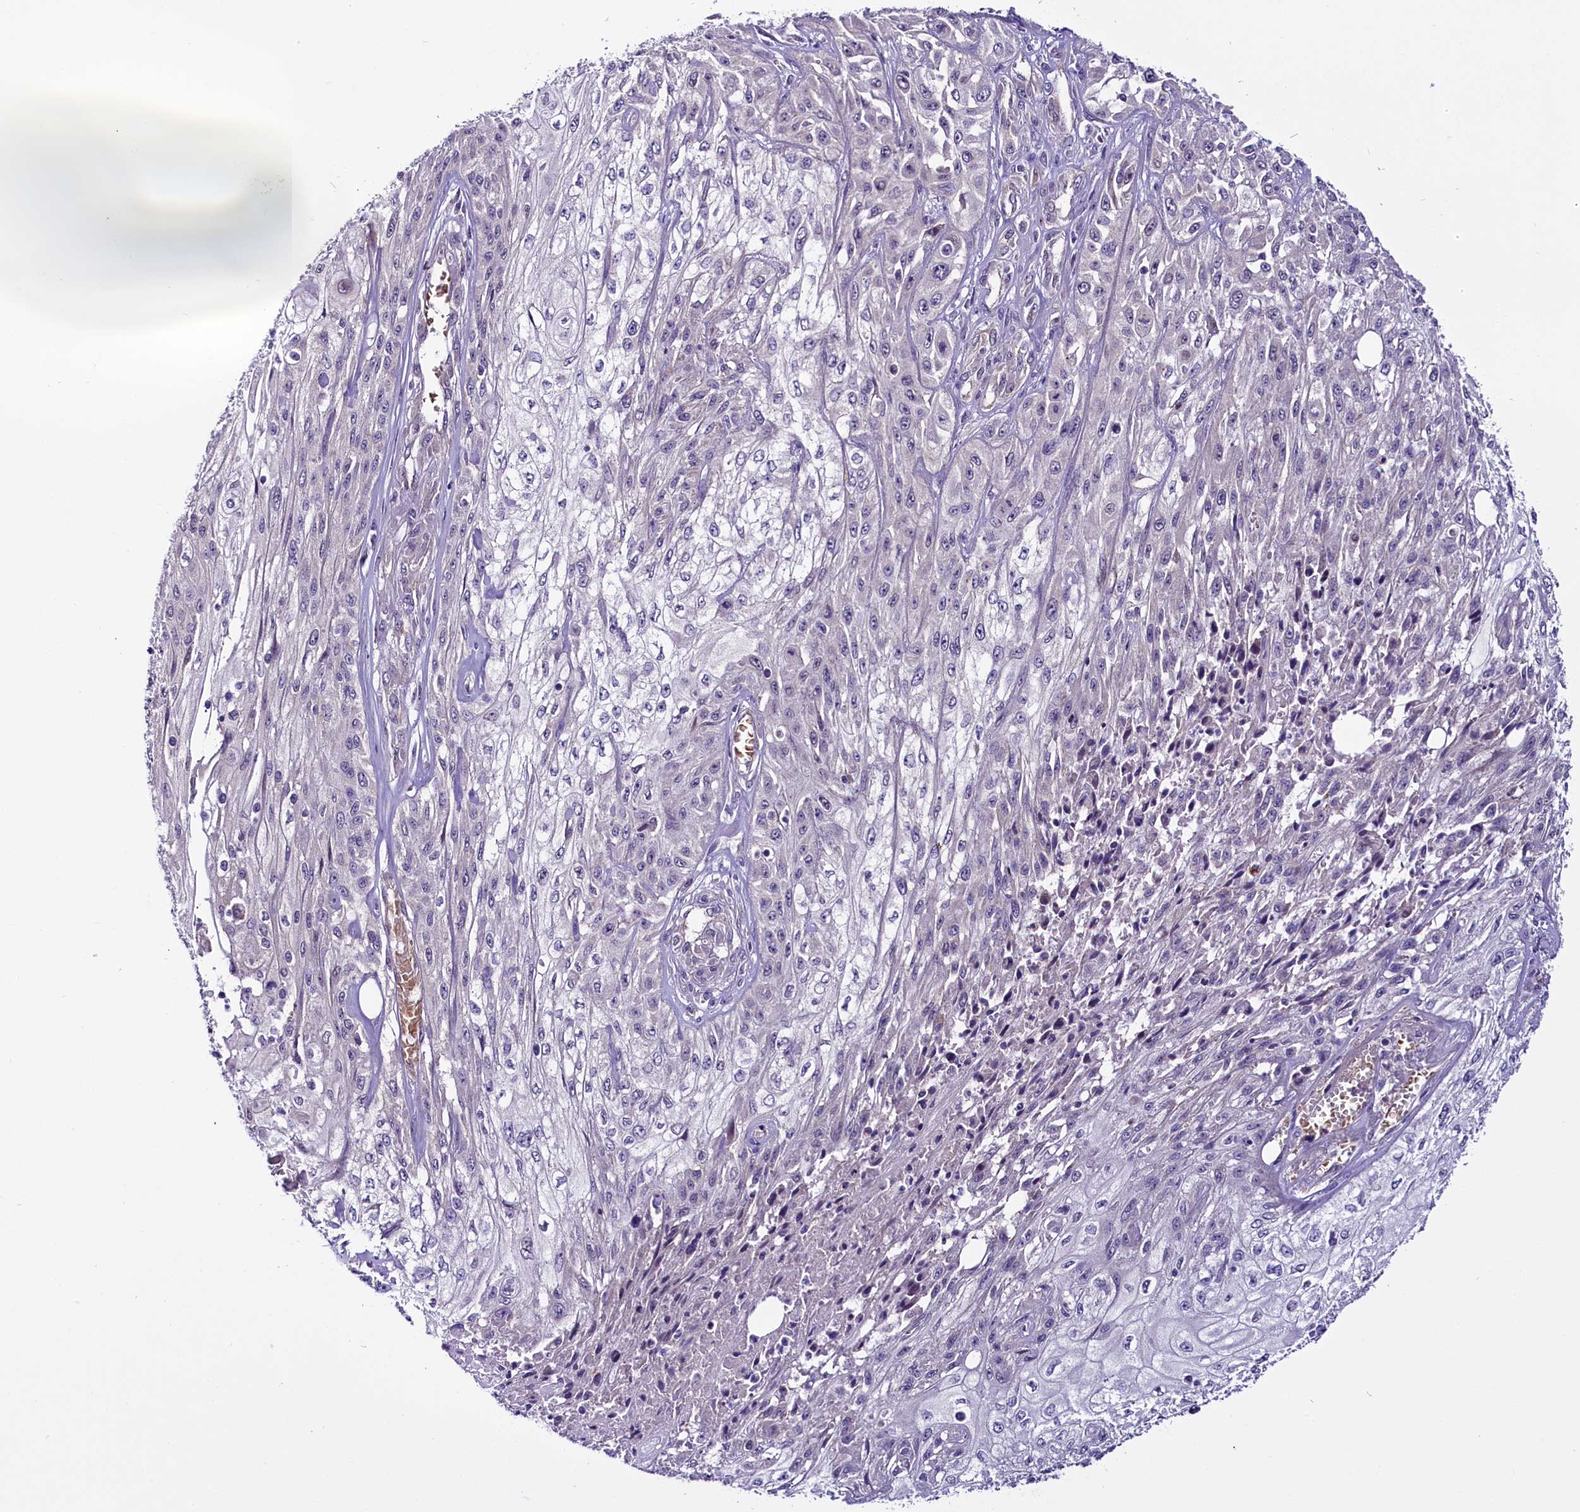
{"staining": {"intensity": "negative", "quantity": "none", "location": "none"}, "tissue": "skin cancer", "cell_type": "Tumor cells", "image_type": "cancer", "snomed": [{"axis": "morphology", "description": "Squamous cell carcinoma, NOS"}, {"axis": "morphology", "description": "Squamous cell carcinoma, metastatic, NOS"}, {"axis": "topography", "description": "Skin"}, {"axis": "topography", "description": "Lymph node"}], "caption": "IHC of human squamous cell carcinoma (skin) reveals no expression in tumor cells.", "gene": "C9orf40", "patient": {"sex": "male", "age": 75}}